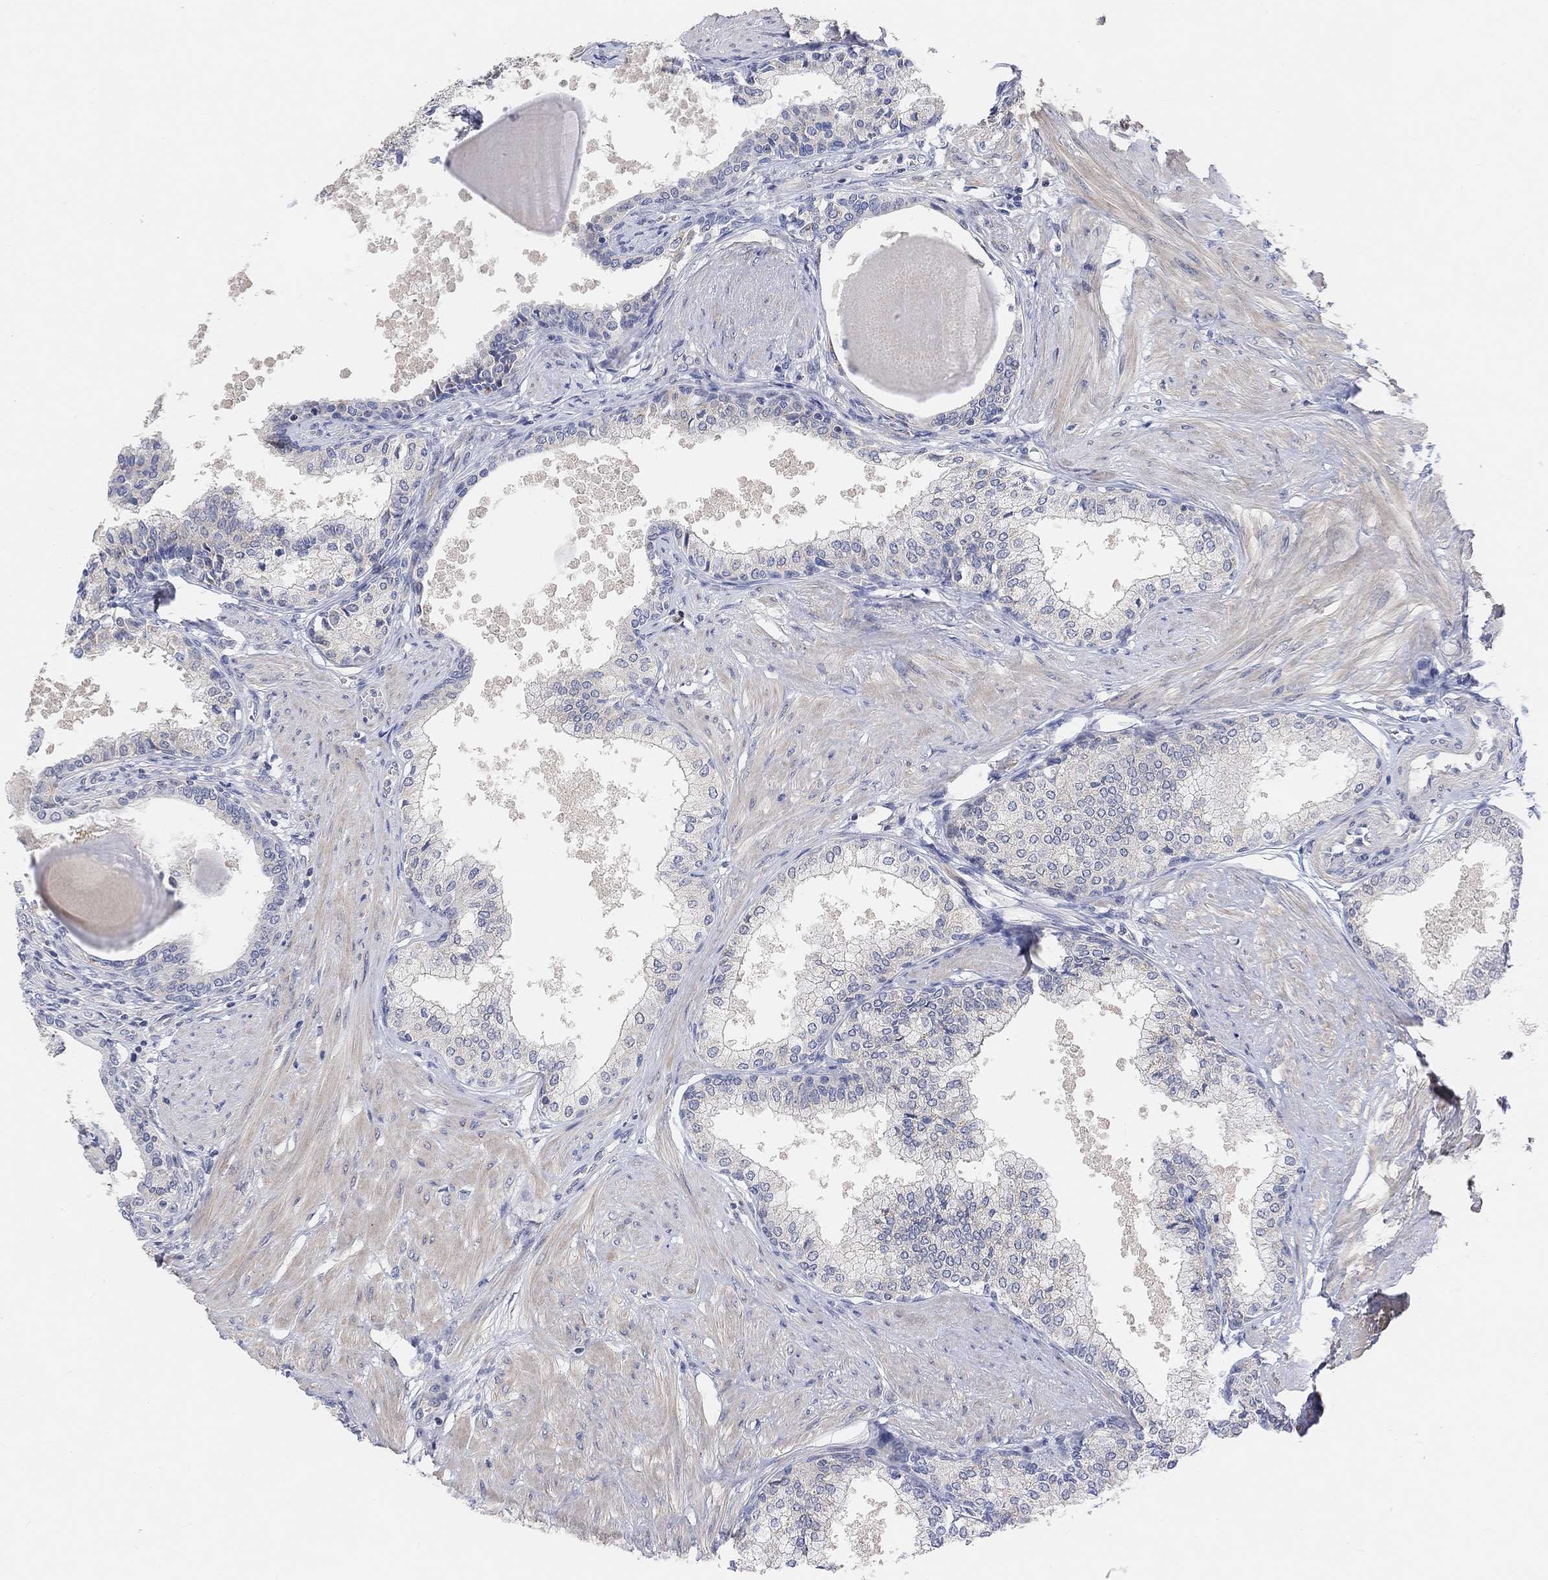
{"staining": {"intensity": "negative", "quantity": "none", "location": "none"}, "tissue": "prostate", "cell_type": "Glandular cells", "image_type": "normal", "snomed": [{"axis": "morphology", "description": "Normal tissue, NOS"}, {"axis": "topography", "description": "Prostate"}], "caption": "A high-resolution image shows immunohistochemistry (IHC) staining of benign prostate, which displays no significant positivity in glandular cells. (Brightfield microscopy of DAB (3,3'-diaminobenzidine) immunohistochemistry (IHC) at high magnification).", "gene": "HCRTR1", "patient": {"sex": "male", "age": 63}}